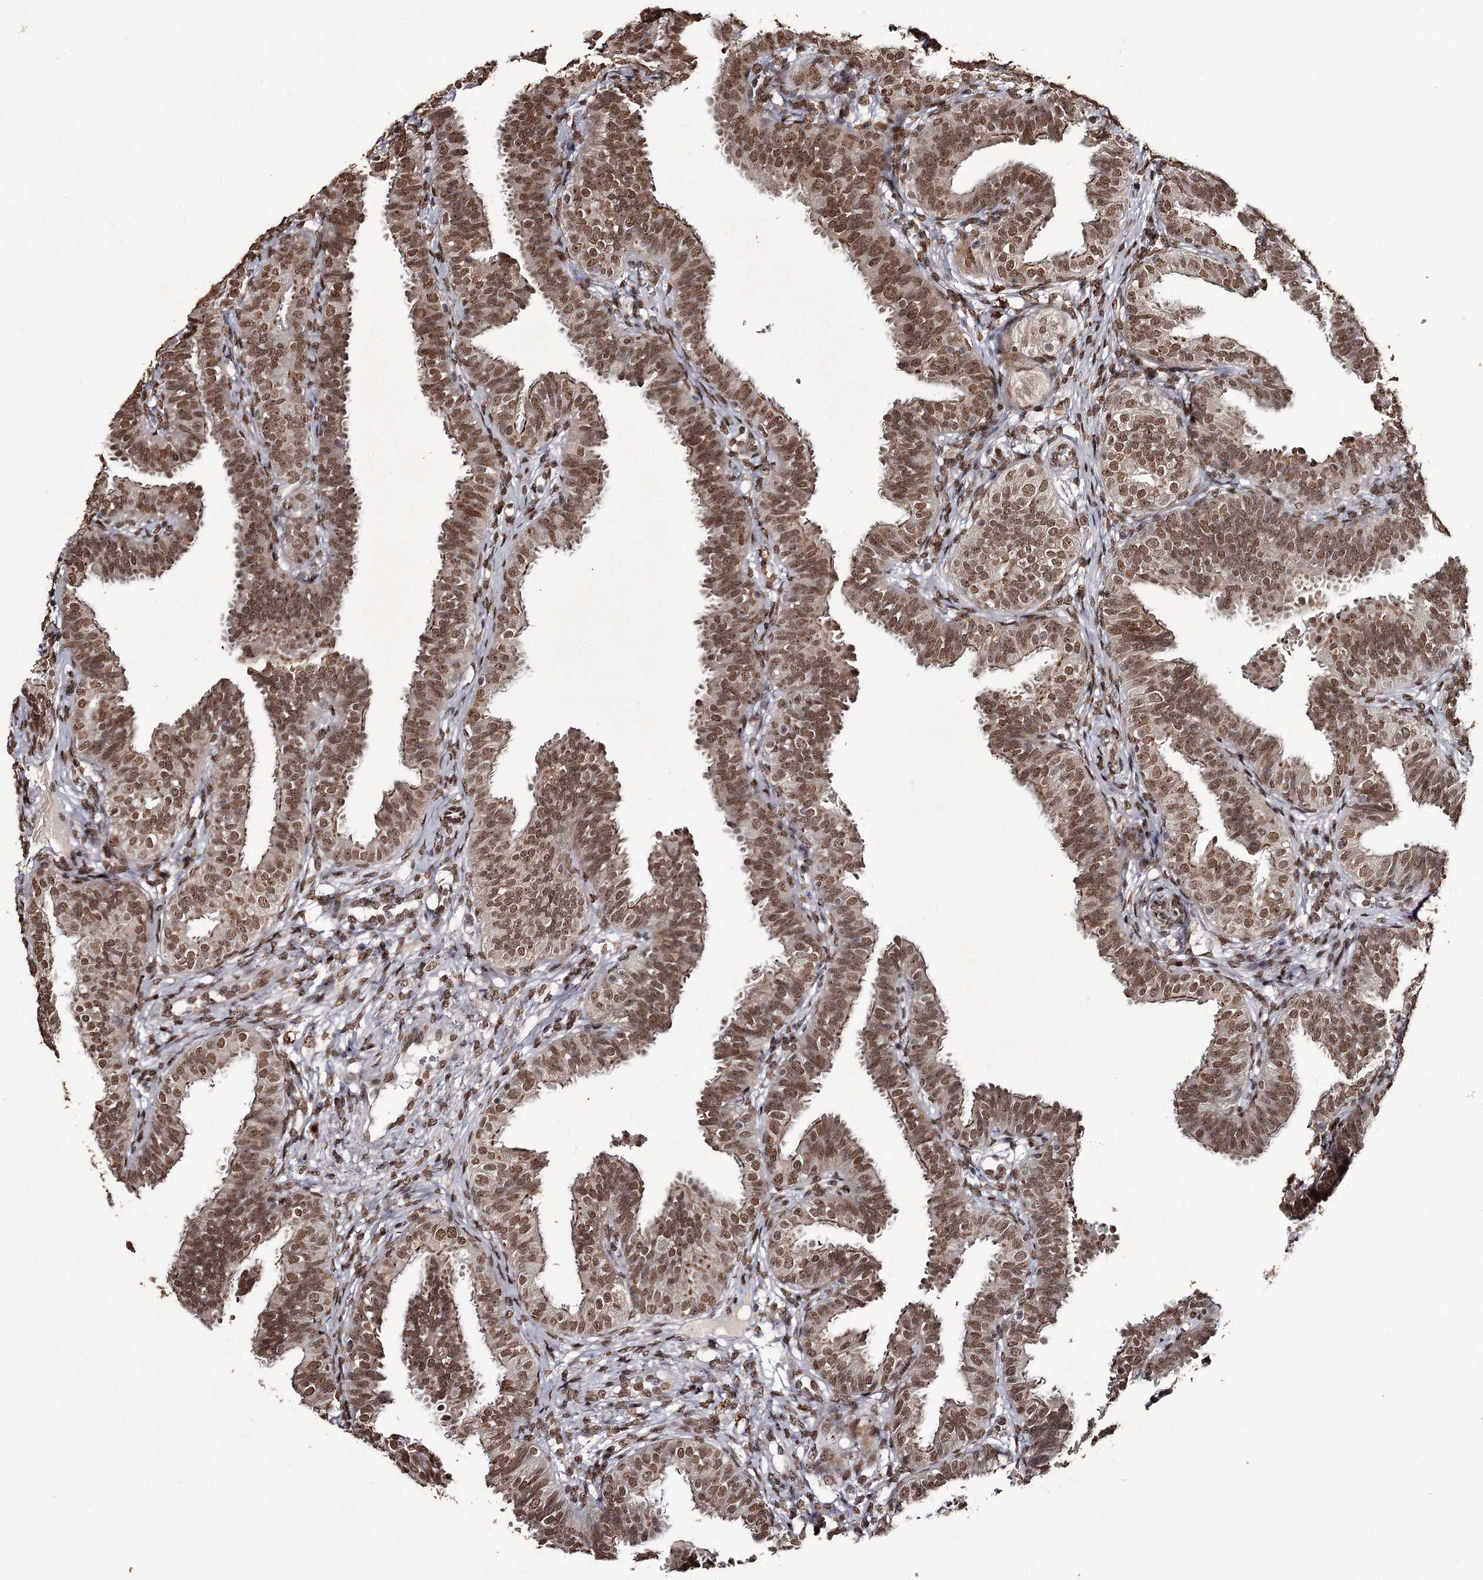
{"staining": {"intensity": "strong", "quantity": ">75%", "location": "cytoplasmic/membranous,nuclear"}, "tissue": "fallopian tube", "cell_type": "Glandular cells", "image_type": "normal", "snomed": [{"axis": "morphology", "description": "Normal tissue, NOS"}, {"axis": "topography", "description": "Fallopian tube"}], "caption": "Brown immunohistochemical staining in normal human fallopian tube displays strong cytoplasmic/membranous,nuclear expression in approximately >75% of glandular cells.", "gene": "THYN1", "patient": {"sex": "female", "age": 35}}